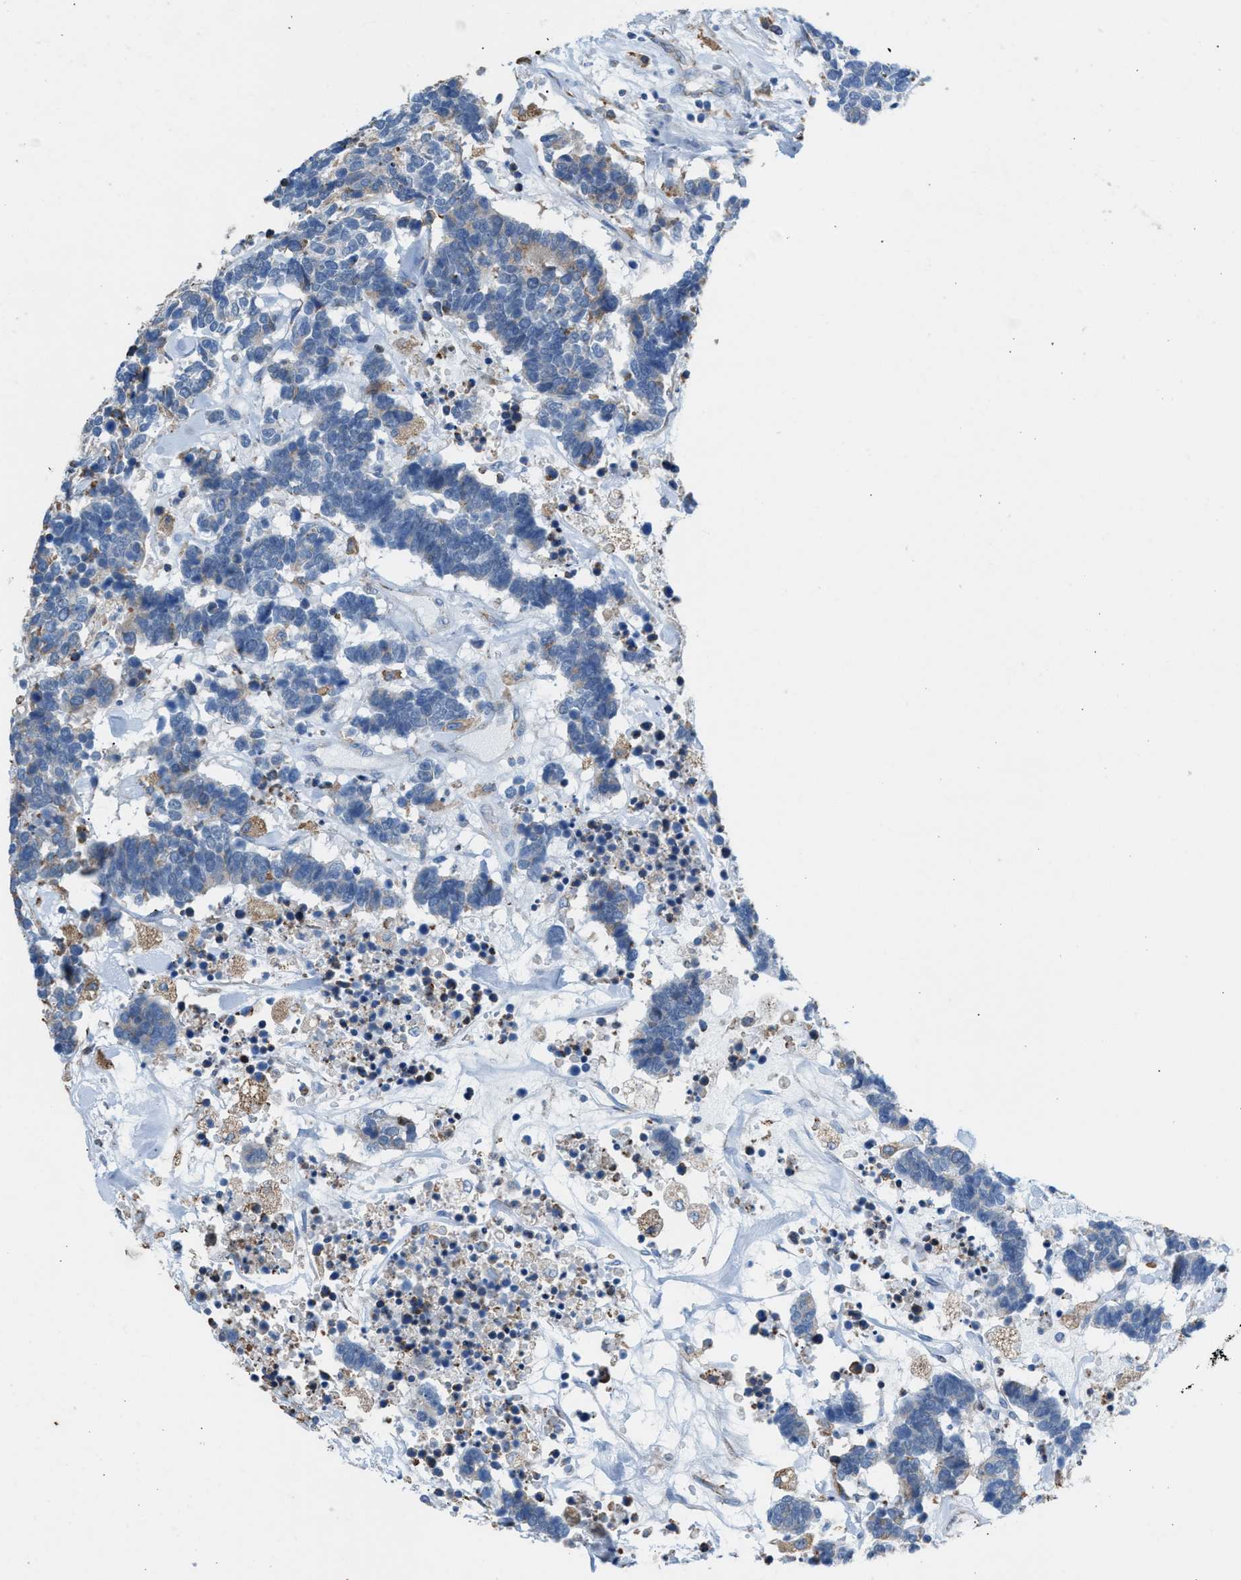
{"staining": {"intensity": "negative", "quantity": "none", "location": "none"}, "tissue": "carcinoid", "cell_type": "Tumor cells", "image_type": "cancer", "snomed": [{"axis": "morphology", "description": "Carcinoma, NOS"}, {"axis": "morphology", "description": "Carcinoid, malignant, NOS"}, {"axis": "topography", "description": "Urinary bladder"}], "caption": "Immunohistochemistry (IHC) of carcinoid (malignant) shows no staining in tumor cells.", "gene": "CA3", "patient": {"sex": "male", "age": 57}}